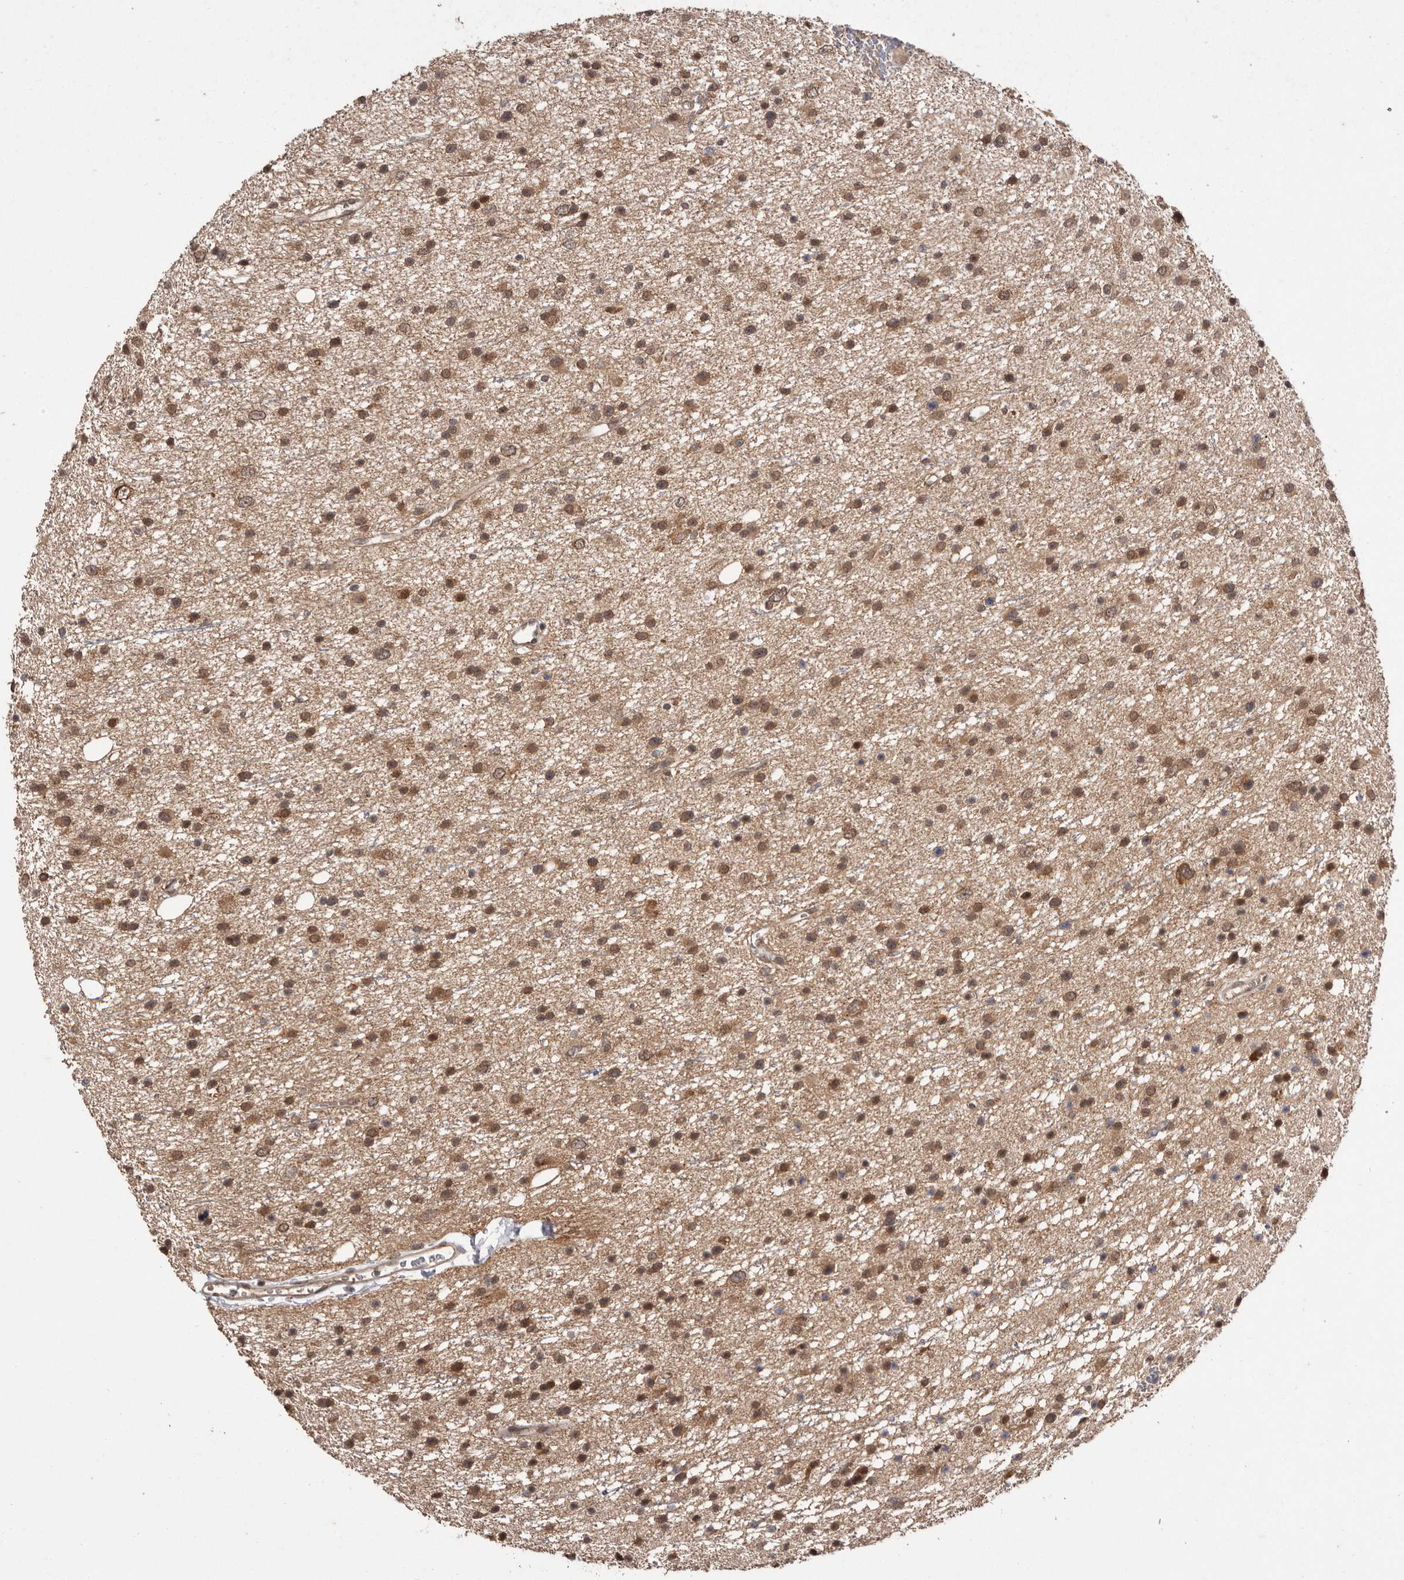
{"staining": {"intensity": "moderate", "quantity": ">75%", "location": "cytoplasmic/membranous,nuclear"}, "tissue": "glioma", "cell_type": "Tumor cells", "image_type": "cancer", "snomed": [{"axis": "morphology", "description": "Glioma, malignant, Low grade"}, {"axis": "topography", "description": "Cerebral cortex"}], "caption": "Human glioma stained with a brown dye demonstrates moderate cytoplasmic/membranous and nuclear positive staining in about >75% of tumor cells.", "gene": "LRGUK", "patient": {"sex": "female", "age": 39}}